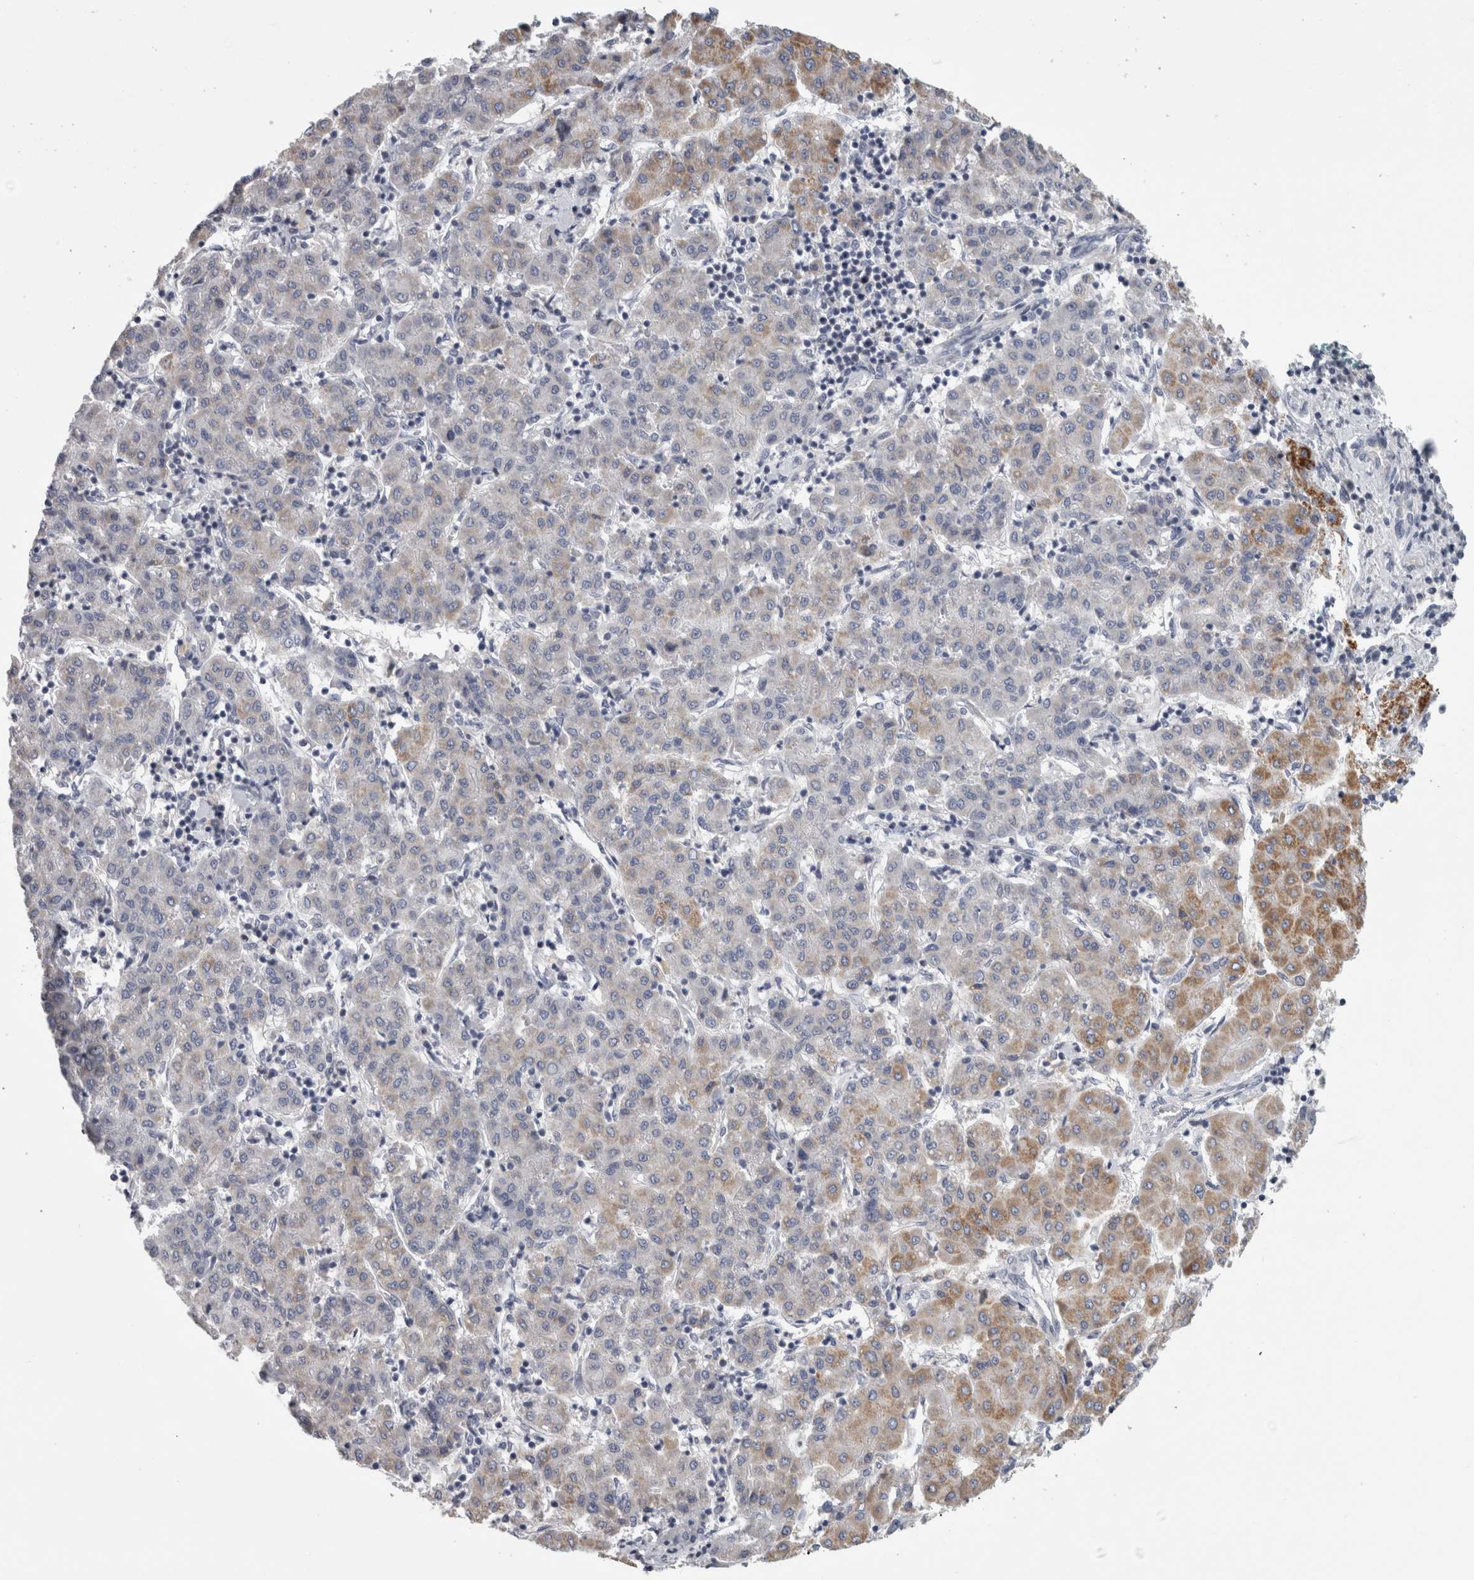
{"staining": {"intensity": "weak", "quantity": "<25%", "location": "cytoplasmic/membranous"}, "tissue": "liver cancer", "cell_type": "Tumor cells", "image_type": "cancer", "snomed": [{"axis": "morphology", "description": "Carcinoma, Hepatocellular, NOS"}, {"axis": "topography", "description": "Liver"}], "caption": "This is an IHC micrograph of human liver cancer (hepatocellular carcinoma). There is no expression in tumor cells.", "gene": "TCAP", "patient": {"sex": "male", "age": 65}}